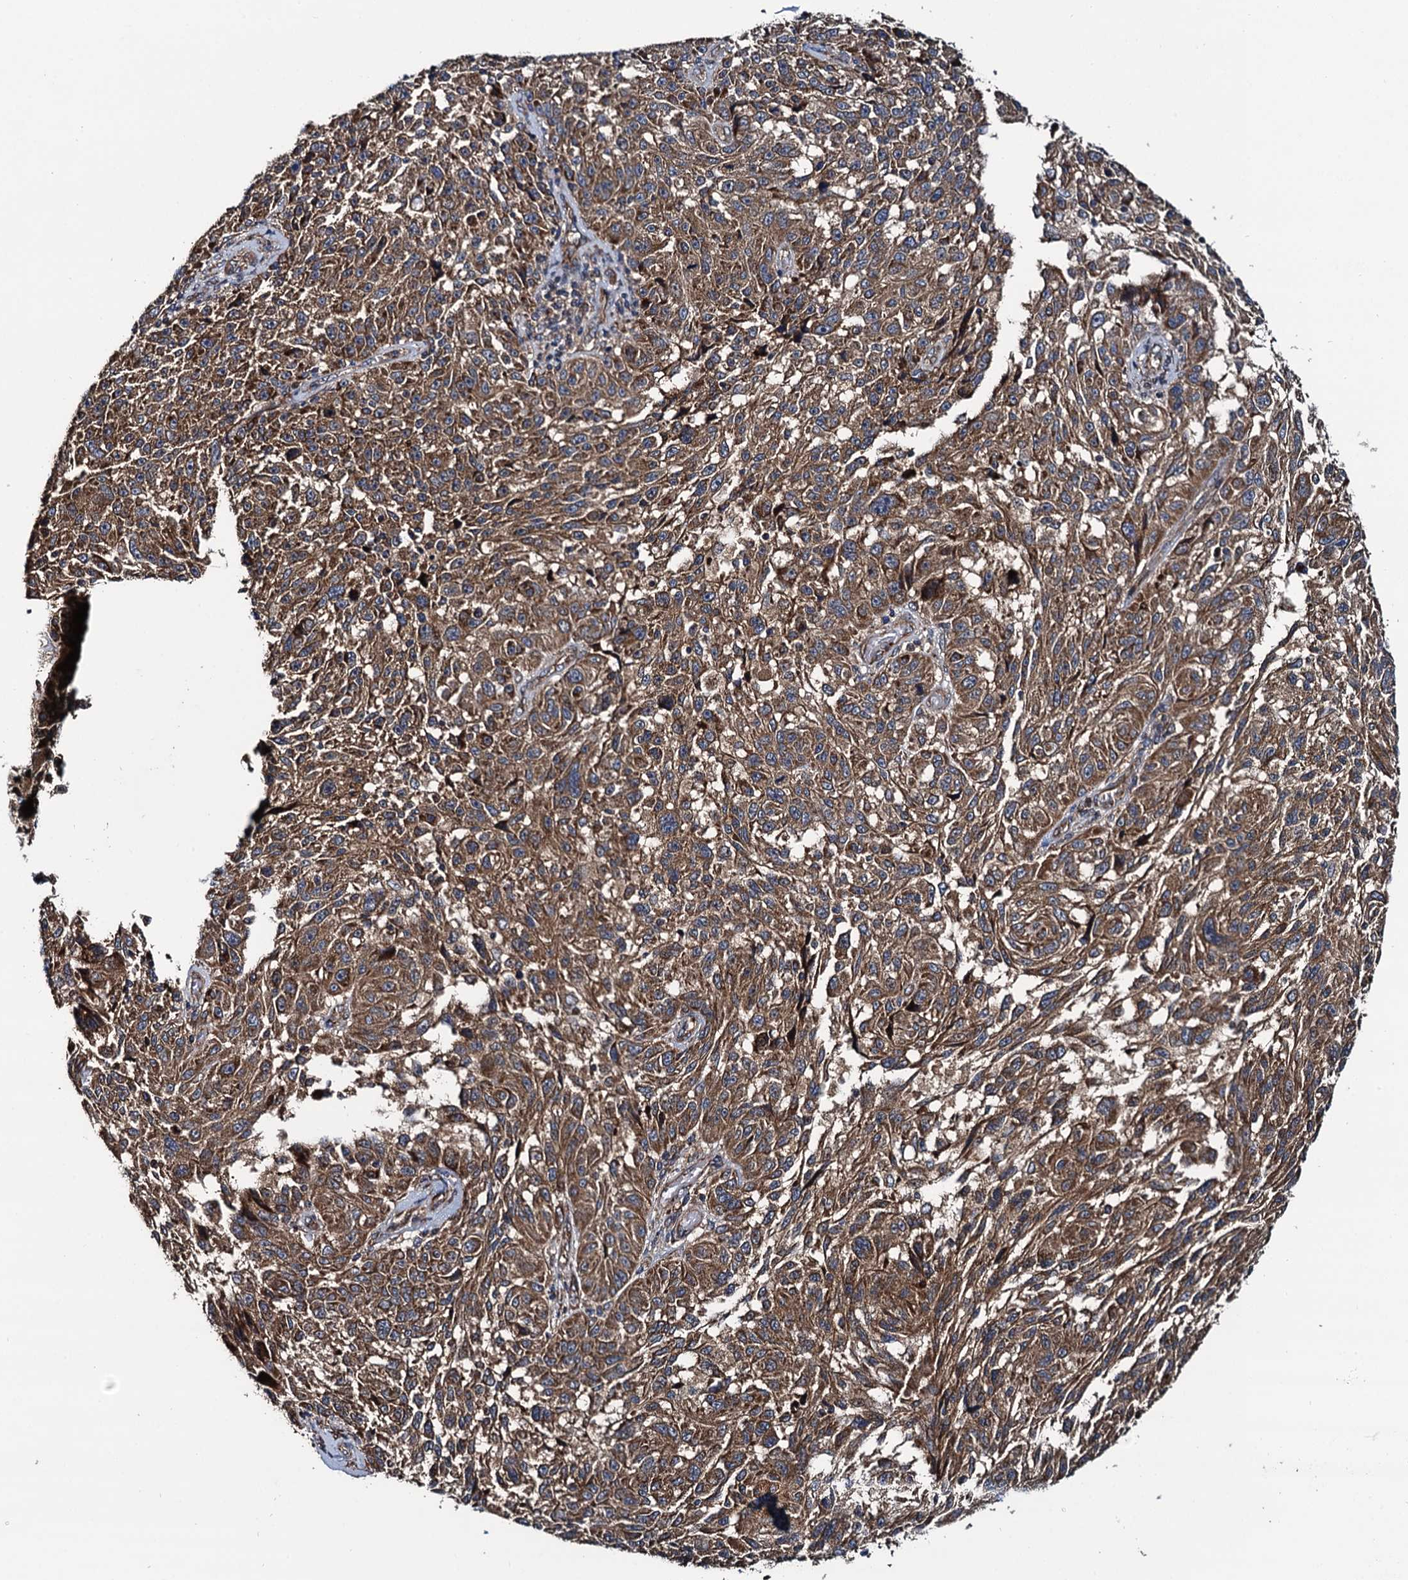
{"staining": {"intensity": "moderate", "quantity": ">75%", "location": "cytoplasmic/membranous"}, "tissue": "melanoma", "cell_type": "Tumor cells", "image_type": "cancer", "snomed": [{"axis": "morphology", "description": "Malignant melanoma, NOS"}, {"axis": "topography", "description": "Skin"}], "caption": "Moderate cytoplasmic/membranous expression is present in approximately >75% of tumor cells in malignant melanoma.", "gene": "NEK1", "patient": {"sex": "male", "age": 53}}